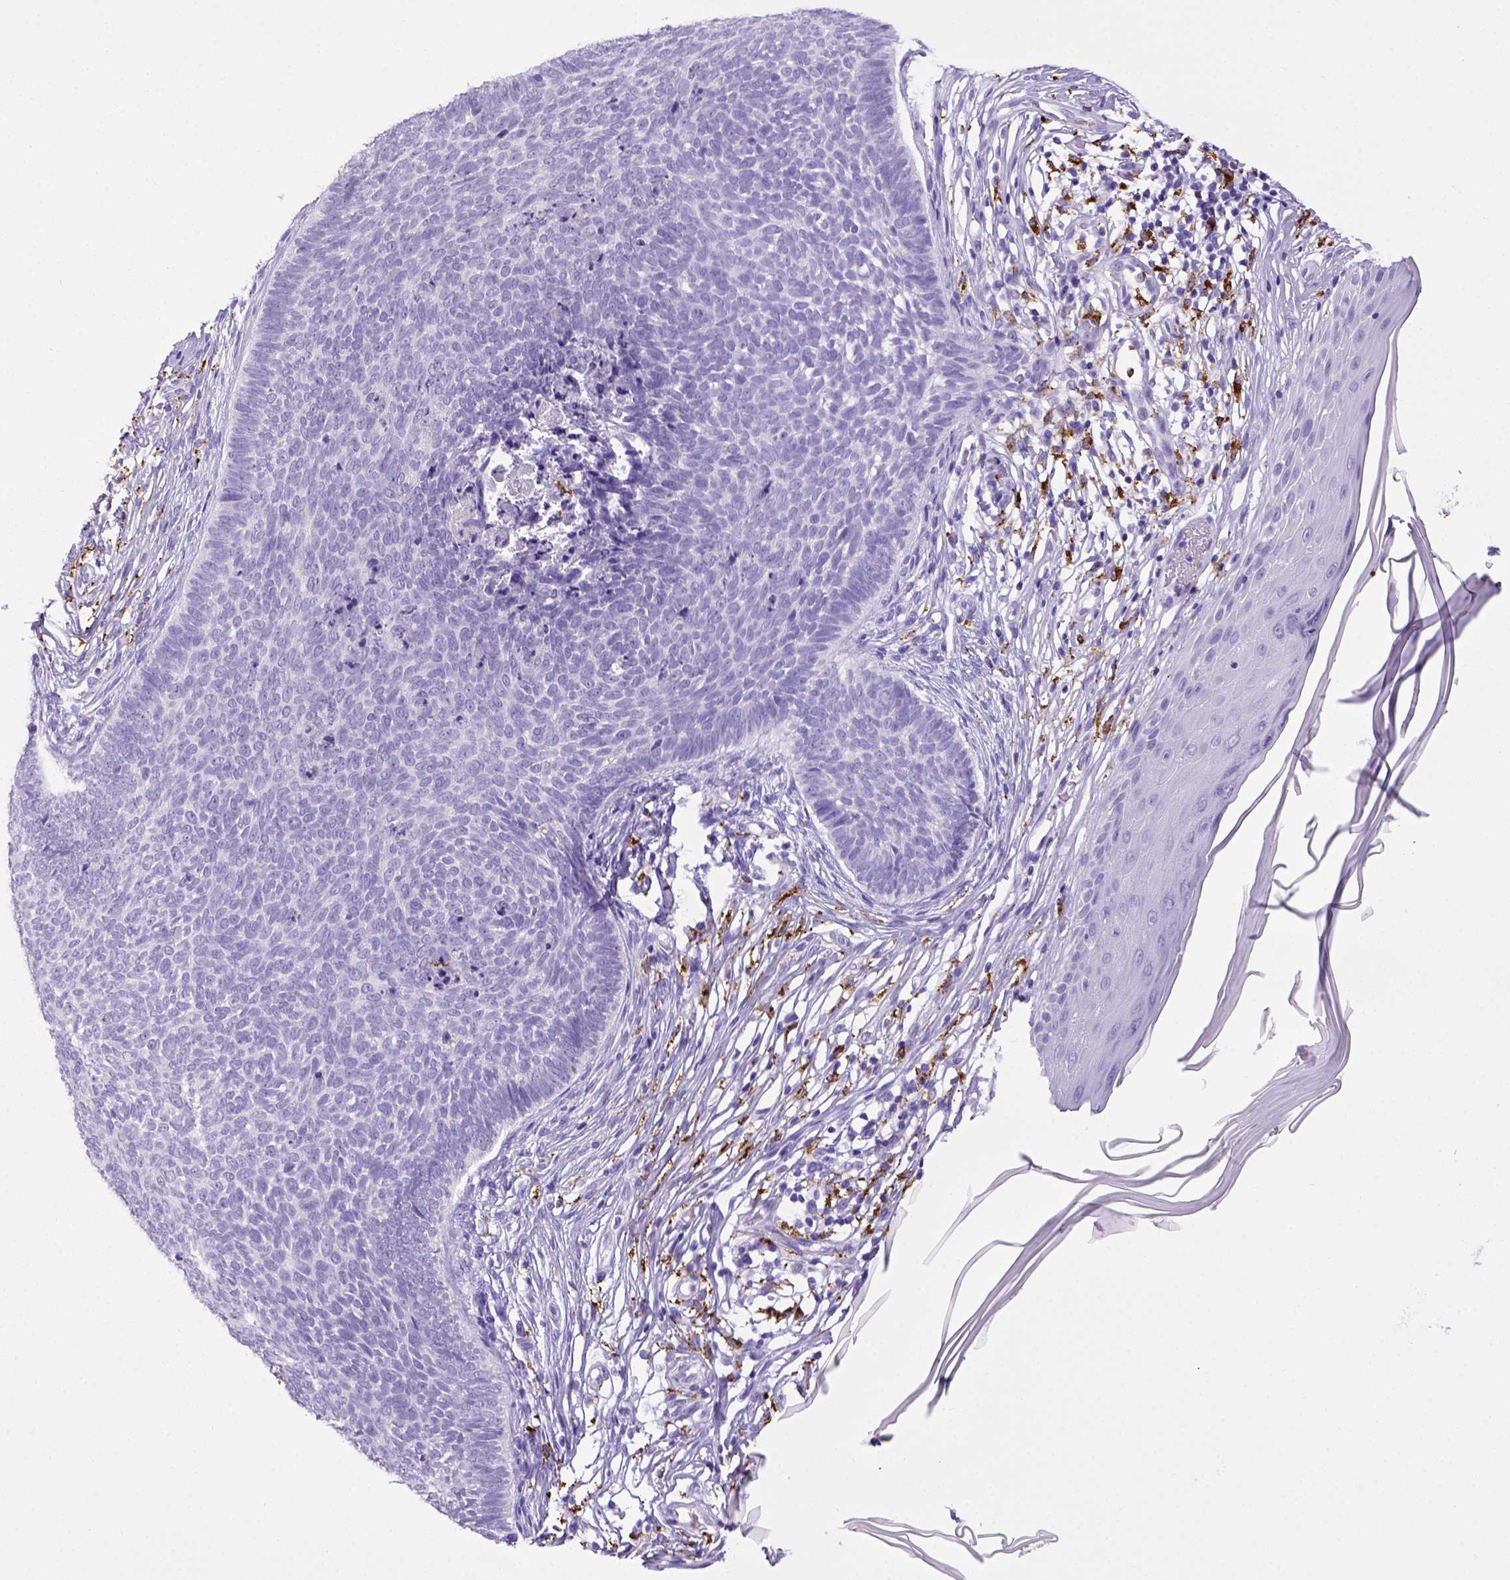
{"staining": {"intensity": "negative", "quantity": "none", "location": "none"}, "tissue": "skin cancer", "cell_type": "Tumor cells", "image_type": "cancer", "snomed": [{"axis": "morphology", "description": "Basal cell carcinoma"}, {"axis": "topography", "description": "Skin"}], "caption": "A photomicrograph of skin cancer stained for a protein exhibits no brown staining in tumor cells.", "gene": "CD68", "patient": {"sex": "male", "age": 85}}